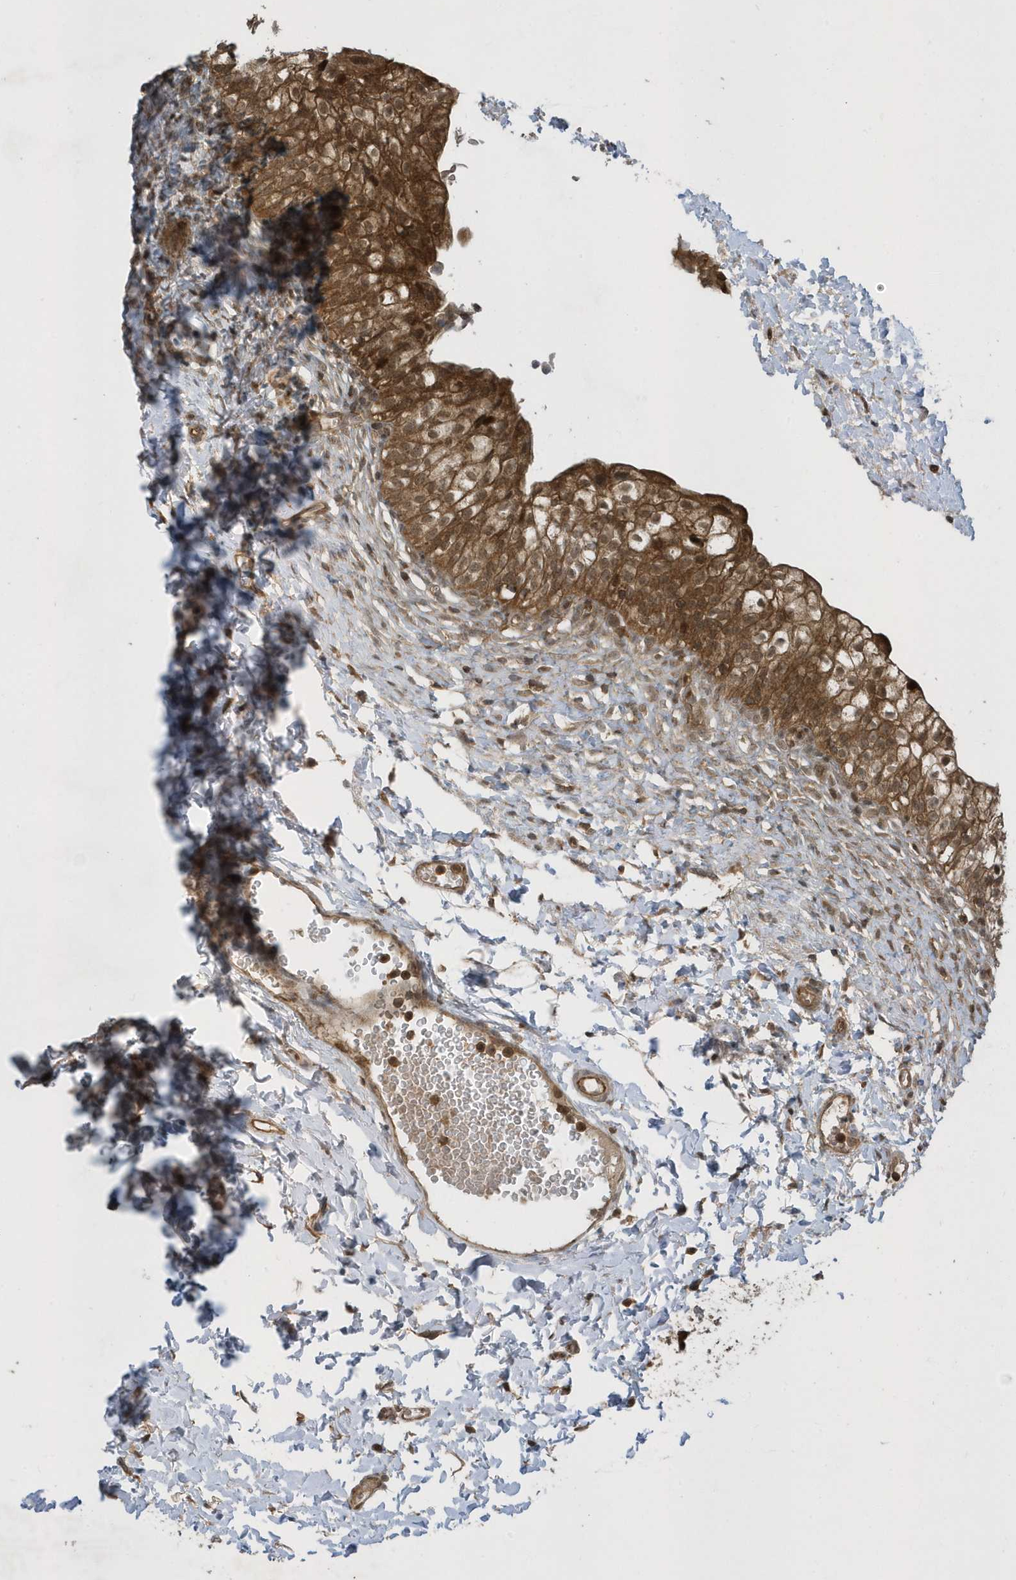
{"staining": {"intensity": "strong", "quantity": ">75%", "location": "cytoplasmic/membranous,nuclear"}, "tissue": "urinary bladder", "cell_type": "Urothelial cells", "image_type": "normal", "snomed": [{"axis": "morphology", "description": "Normal tissue, NOS"}, {"axis": "topography", "description": "Urinary bladder"}], "caption": "Immunohistochemistry (IHC) (DAB (3,3'-diaminobenzidine)) staining of unremarkable urinary bladder exhibits strong cytoplasmic/membranous,nuclear protein staining in approximately >75% of urothelial cells. (Stains: DAB in brown, nuclei in blue, Microscopy: brightfield microscopy at high magnification).", "gene": "STAMBP", "patient": {"sex": "male", "age": 55}}